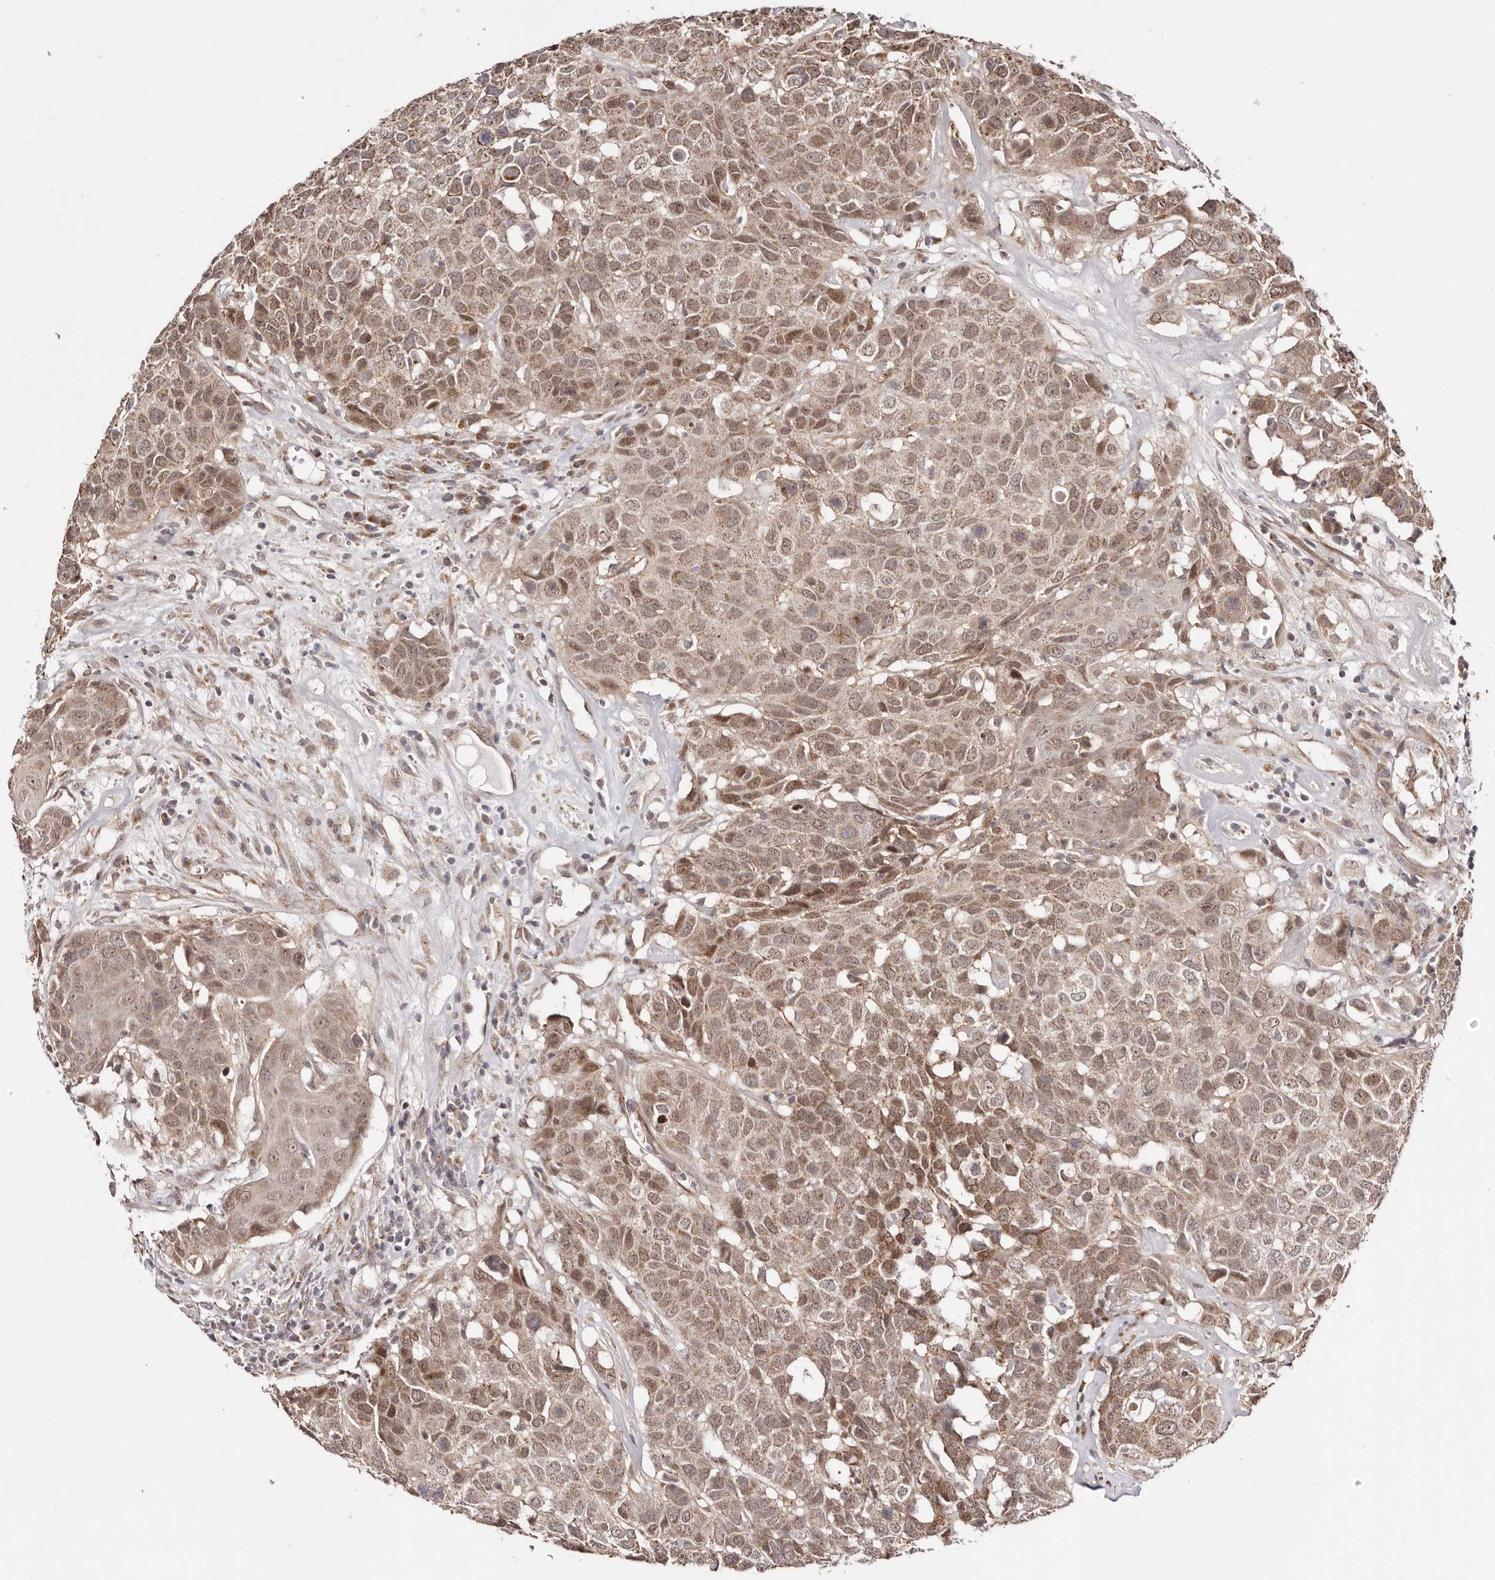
{"staining": {"intensity": "moderate", "quantity": ">75%", "location": "cytoplasmic/membranous,nuclear"}, "tissue": "head and neck cancer", "cell_type": "Tumor cells", "image_type": "cancer", "snomed": [{"axis": "morphology", "description": "Squamous cell carcinoma, NOS"}, {"axis": "topography", "description": "Head-Neck"}], "caption": "Squamous cell carcinoma (head and neck) tissue shows moderate cytoplasmic/membranous and nuclear positivity in approximately >75% of tumor cells, visualized by immunohistochemistry.", "gene": "EGR3", "patient": {"sex": "male", "age": 66}}